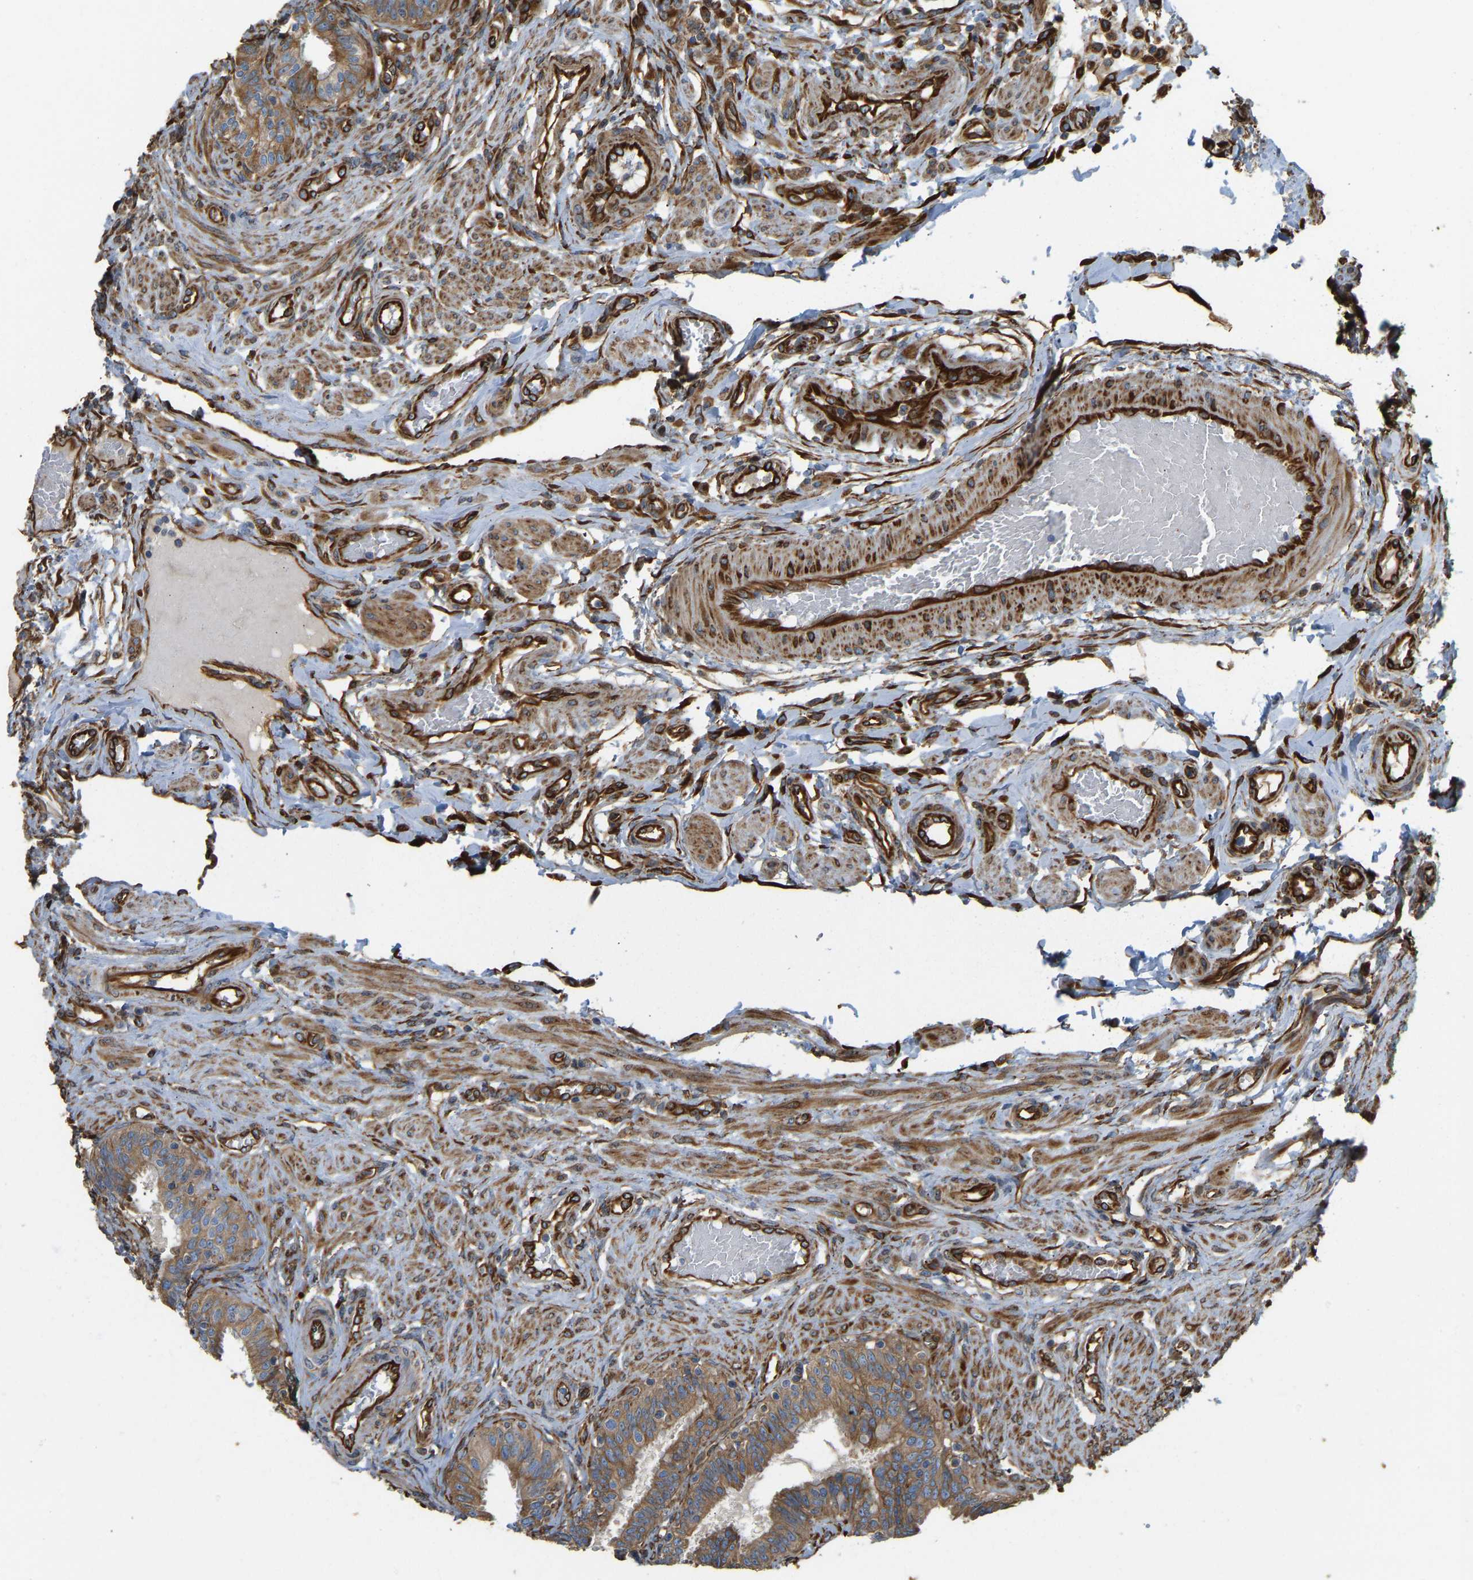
{"staining": {"intensity": "moderate", "quantity": ">75%", "location": "cytoplasmic/membranous"}, "tissue": "fallopian tube", "cell_type": "Glandular cells", "image_type": "normal", "snomed": [{"axis": "morphology", "description": "Normal tissue, NOS"}, {"axis": "topography", "description": "Fallopian tube"}, {"axis": "topography", "description": "Placenta"}], "caption": "Immunohistochemistry (IHC) micrograph of unremarkable fallopian tube: fallopian tube stained using immunohistochemistry (IHC) displays medium levels of moderate protein expression localized specifically in the cytoplasmic/membranous of glandular cells, appearing as a cytoplasmic/membranous brown color.", "gene": "BEX3", "patient": {"sex": "female", "age": 34}}